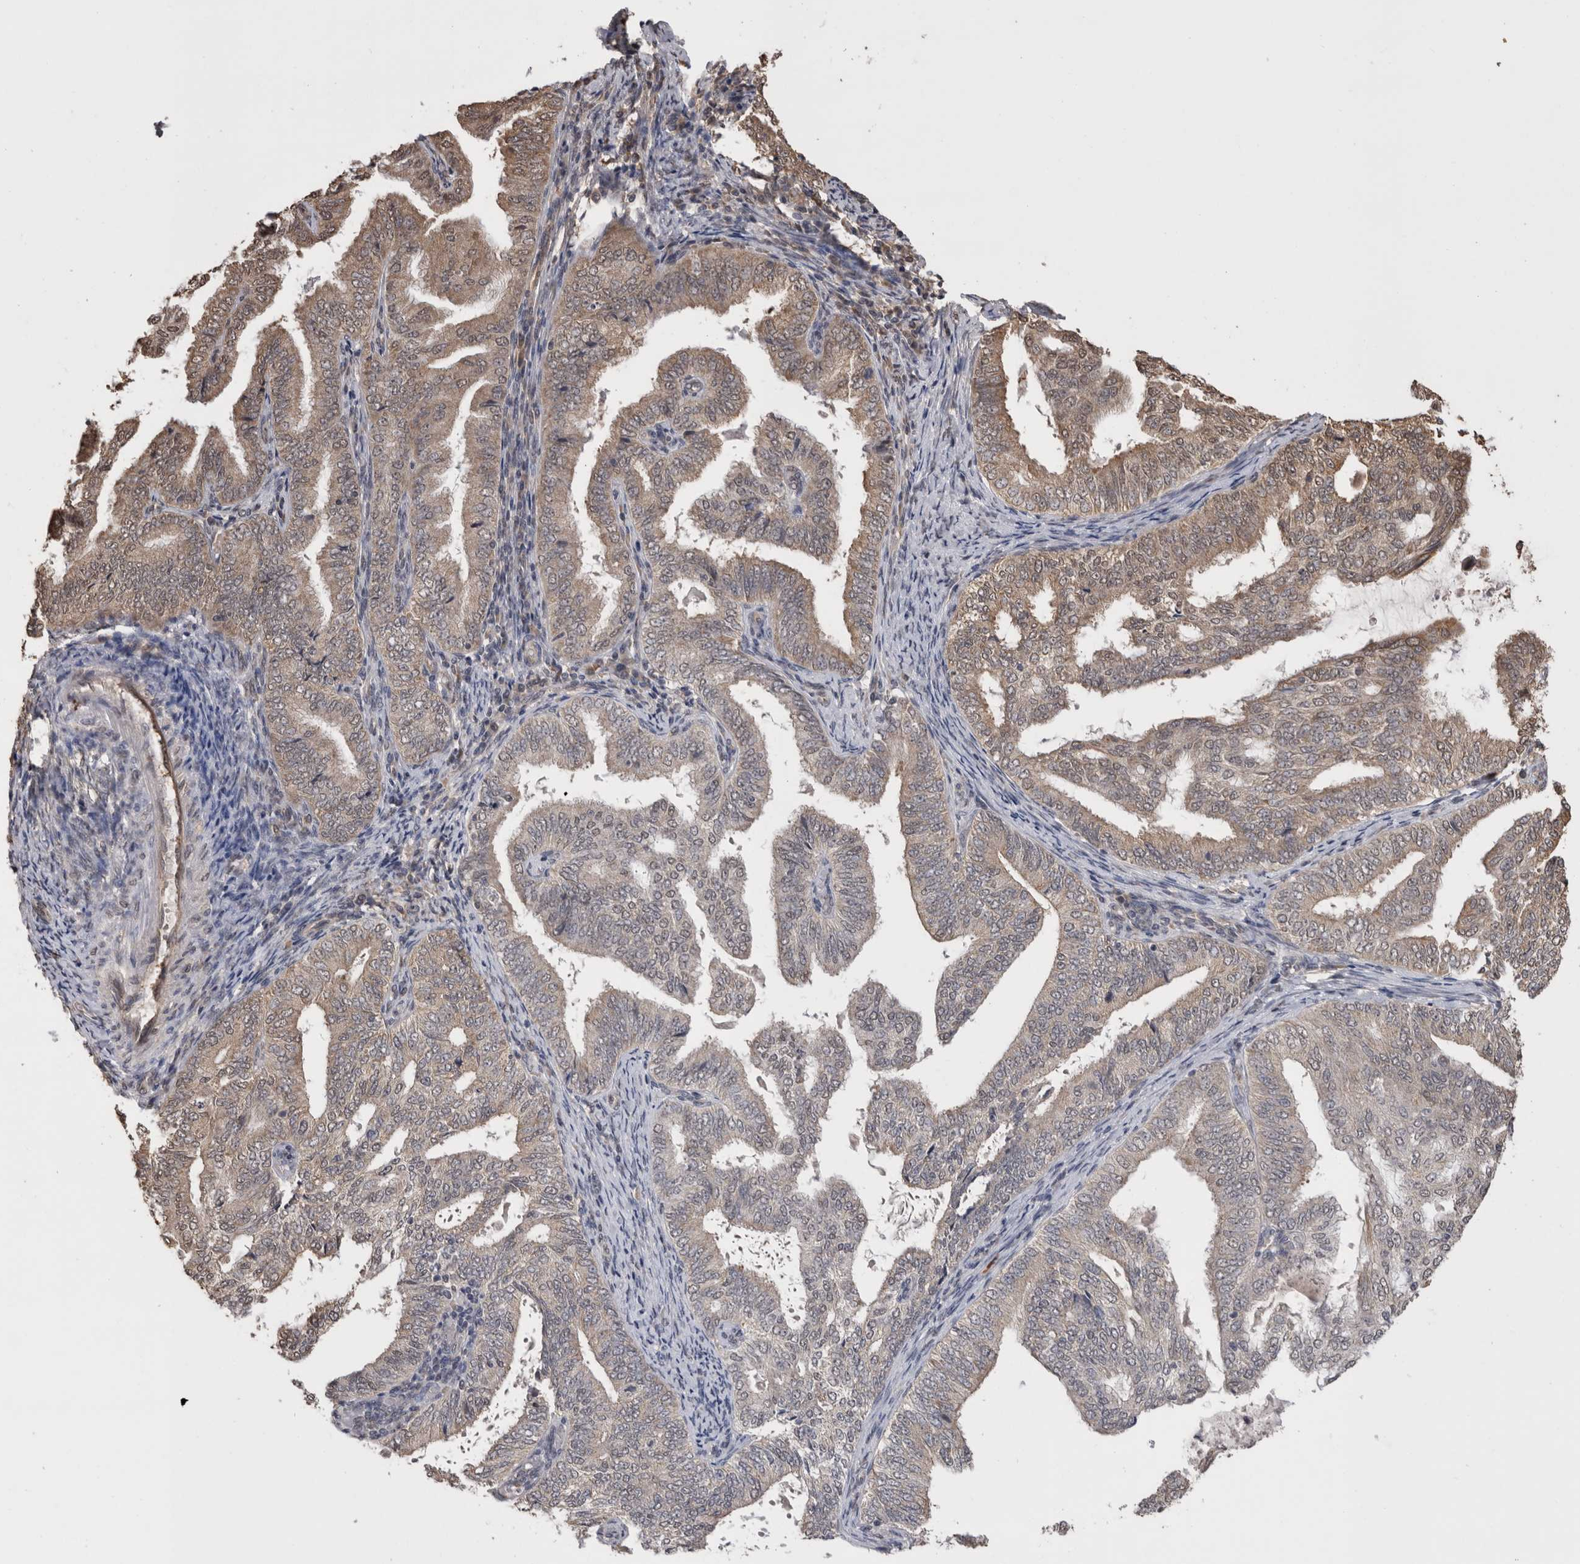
{"staining": {"intensity": "weak", "quantity": "25%-75%", "location": "cytoplasmic/membranous"}, "tissue": "endometrial cancer", "cell_type": "Tumor cells", "image_type": "cancer", "snomed": [{"axis": "morphology", "description": "Adenocarcinoma, NOS"}, {"axis": "topography", "description": "Endometrium"}], "caption": "Immunohistochemistry image of human endometrial adenocarcinoma stained for a protein (brown), which displays low levels of weak cytoplasmic/membranous expression in approximately 25%-75% of tumor cells.", "gene": "PAK4", "patient": {"sex": "female", "age": 58}}